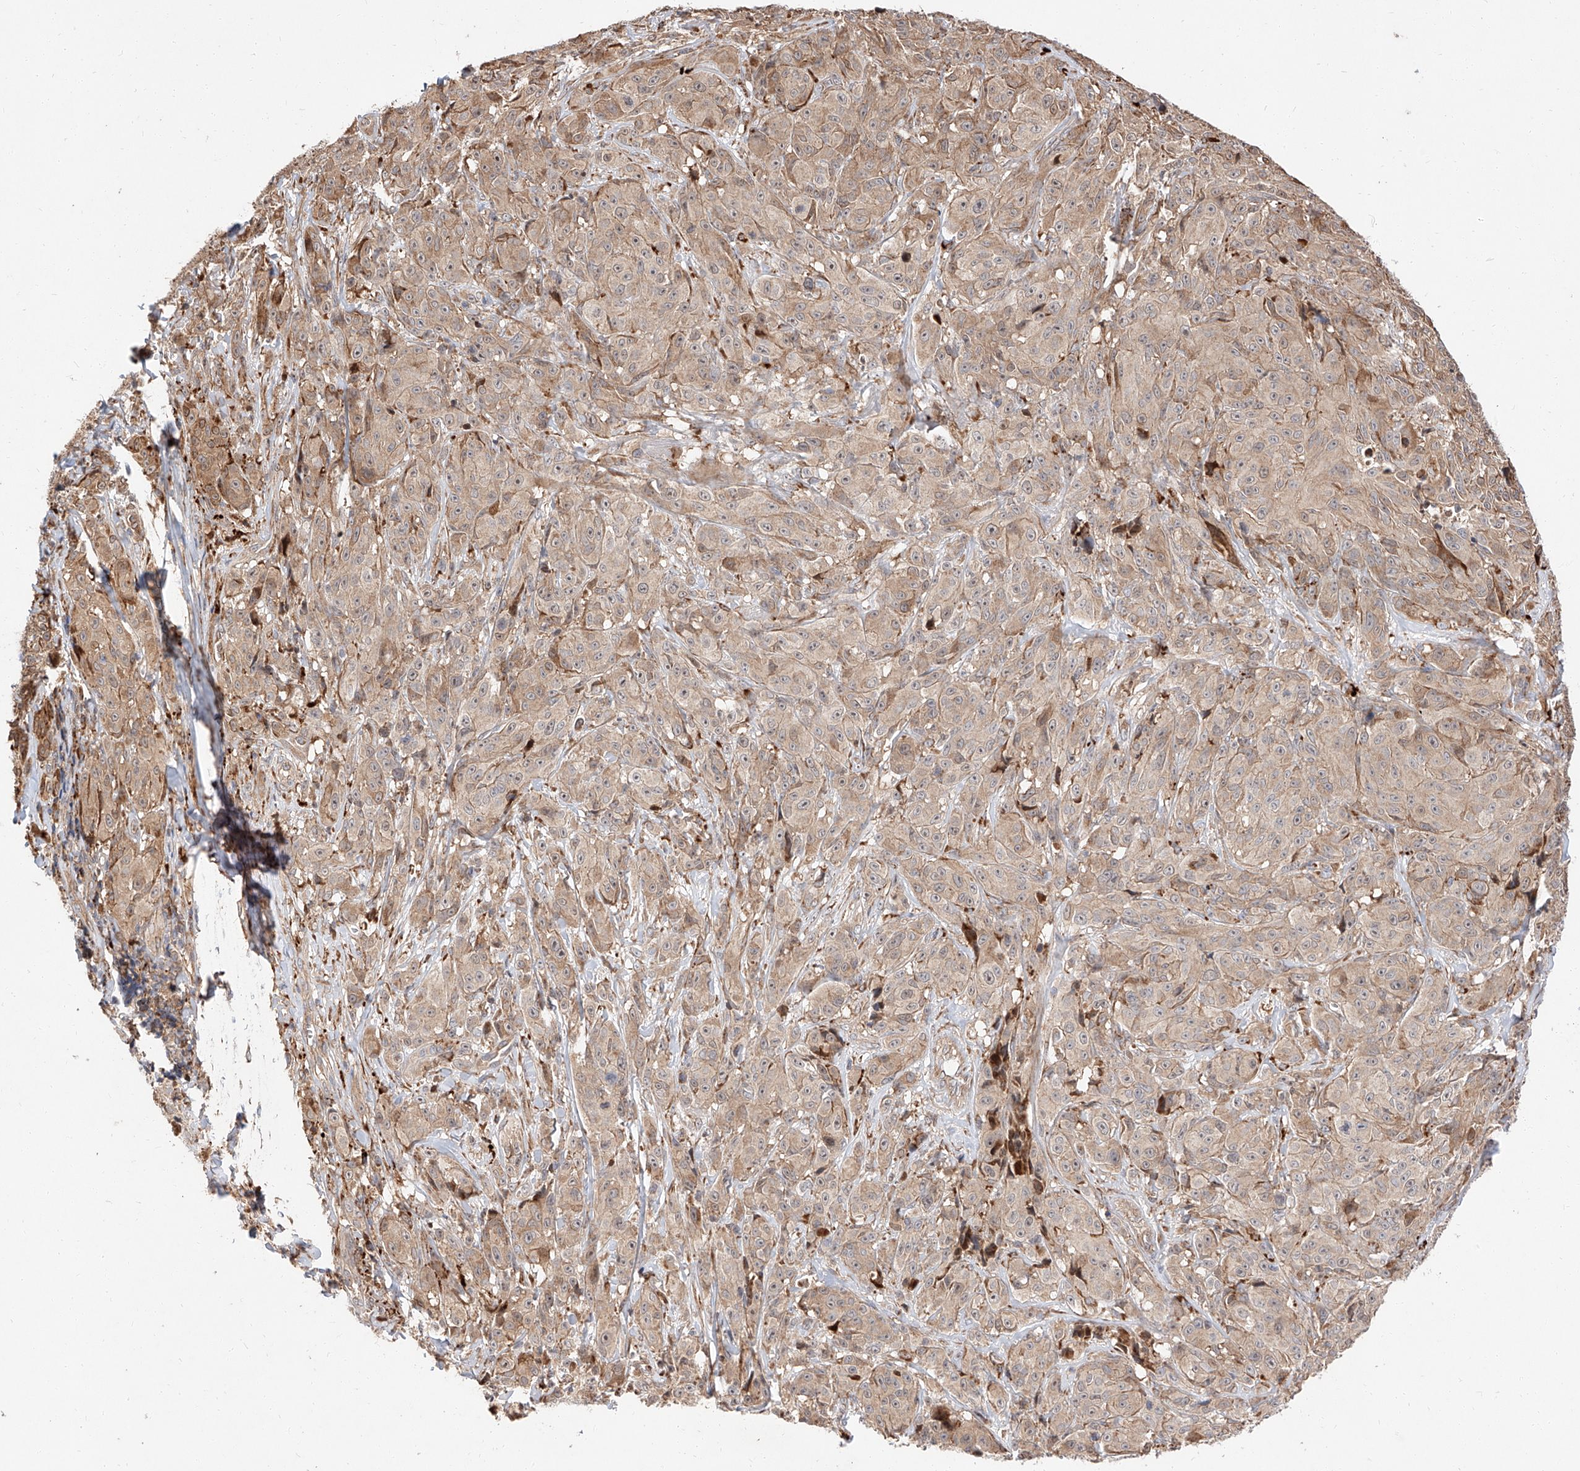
{"staining": {"intensity": "moderate", "quantity": "25%-75%", "location": "cytoplasmic/membranous,nuclear"}, "tissue": "melanoma", "cell_type": "Tumor cells", "image_type": "cancer", "snomed": [{"axis": "morphology", "description": "Malignant melanoma, NOS"}, {"axis": "topography", "description": "Skin"}], "caption": "Tumor cells reveal medium levels of moderate cytoplasmic/membranous and nuclear positivity in approximately 25%-75% of cells in malignant melanoma.", "gene": "DIRAS3", "patient": {"sex": "male", "age": 73}}